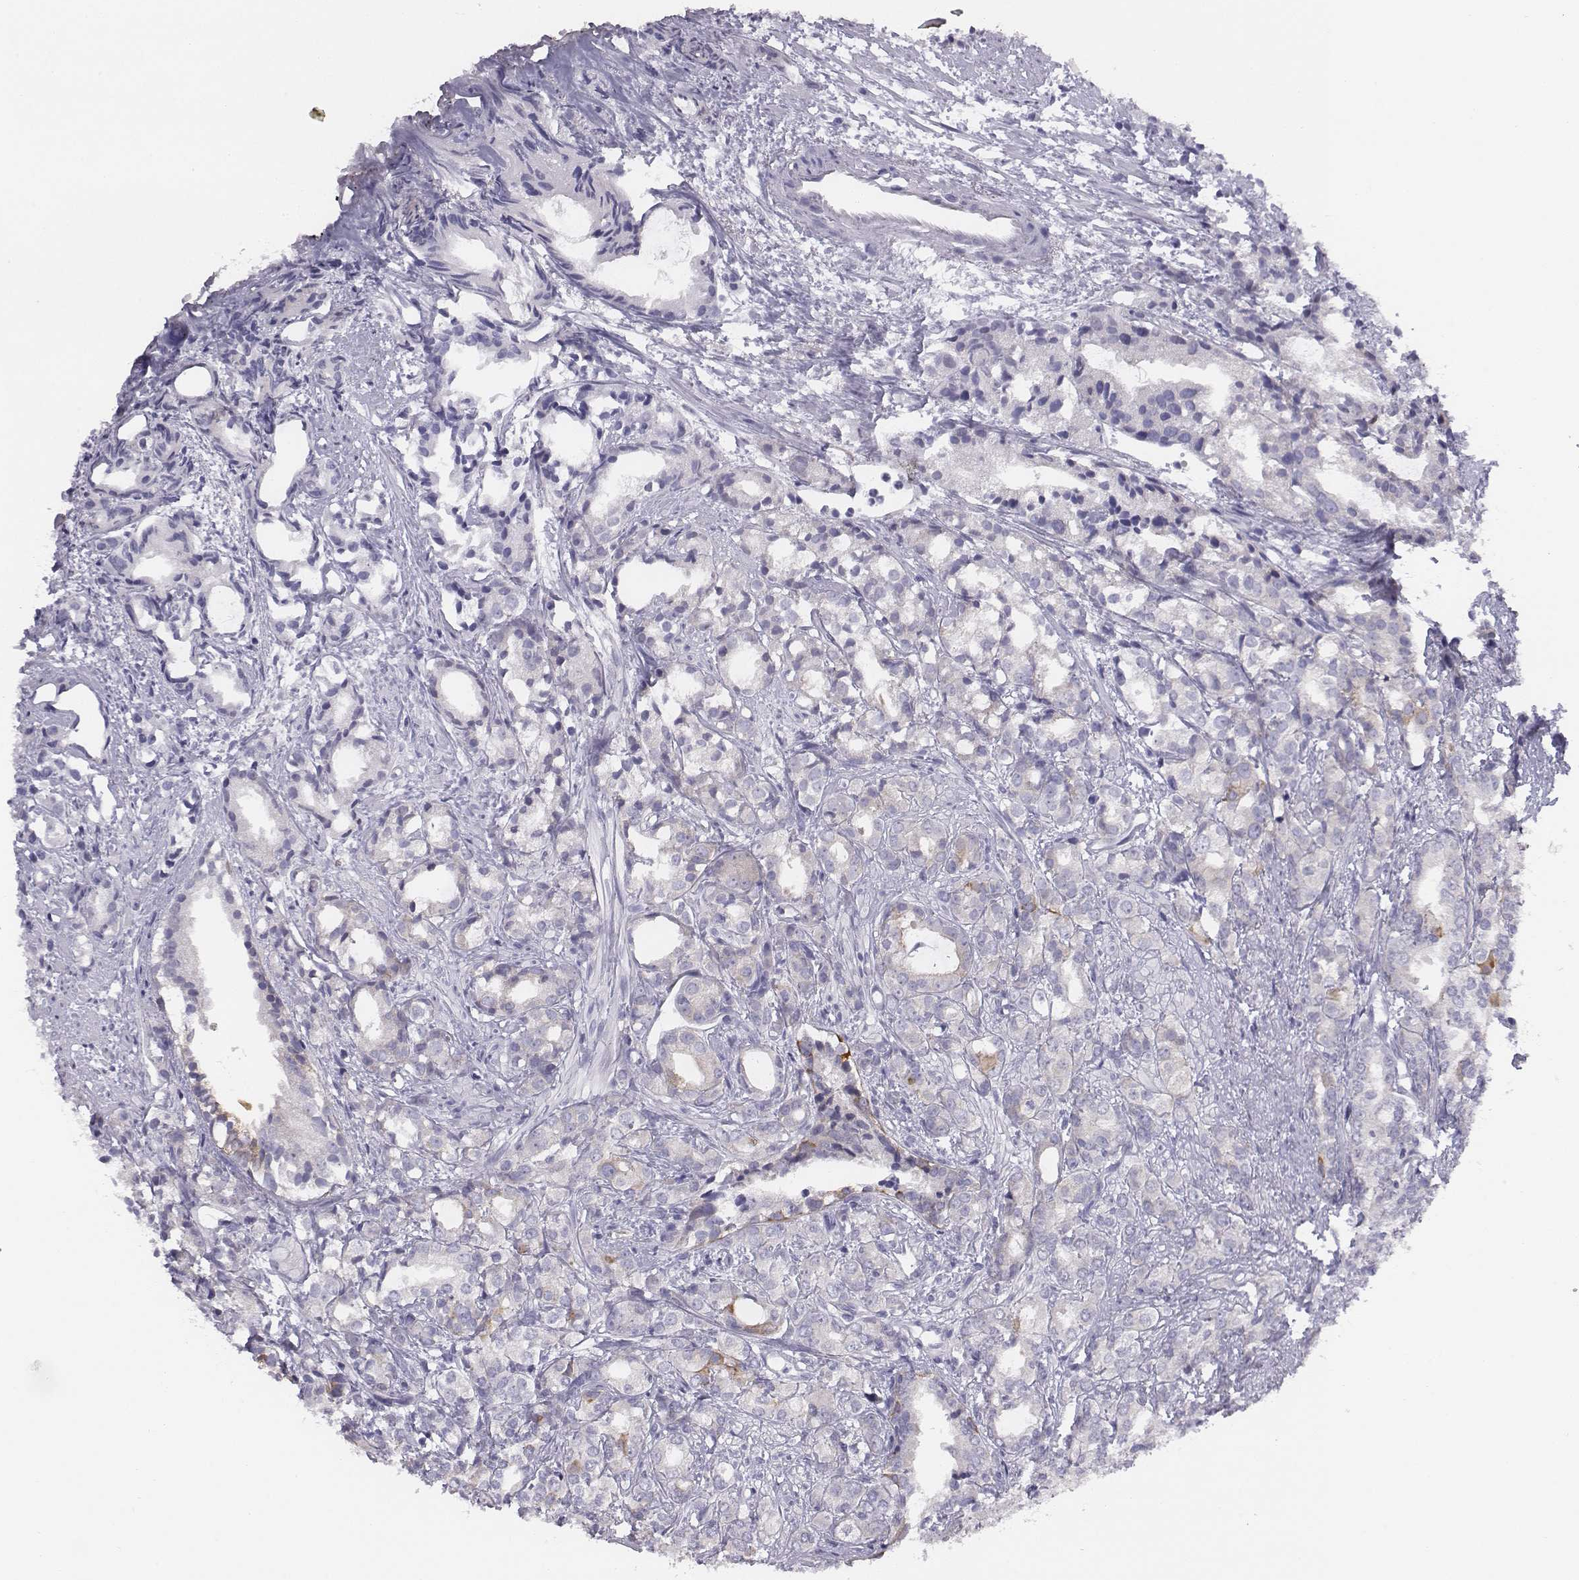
{"staining": {"intensity": "negative", "quantity": "none", "location": "none"}, "tissue": "prostate cancer", "cell_type": "Tumor cells", "image_type": "cancer", "snomed": [{"axis": "morphology", "description": "Adenocarcinoma, High grade"}, {"axis": "topography", "description": "Prostate"}], "caption": "There is no significant staining in tumor cells of prostate cancer (adenocarcinoma (high-grade)). (DAB (3,3'-diaminobenzidine) immunohistochemistry (IHC) with hematoxylin counter stain).", "gene": "CHST14", "patient": {"sex": "male", "age": 79}}